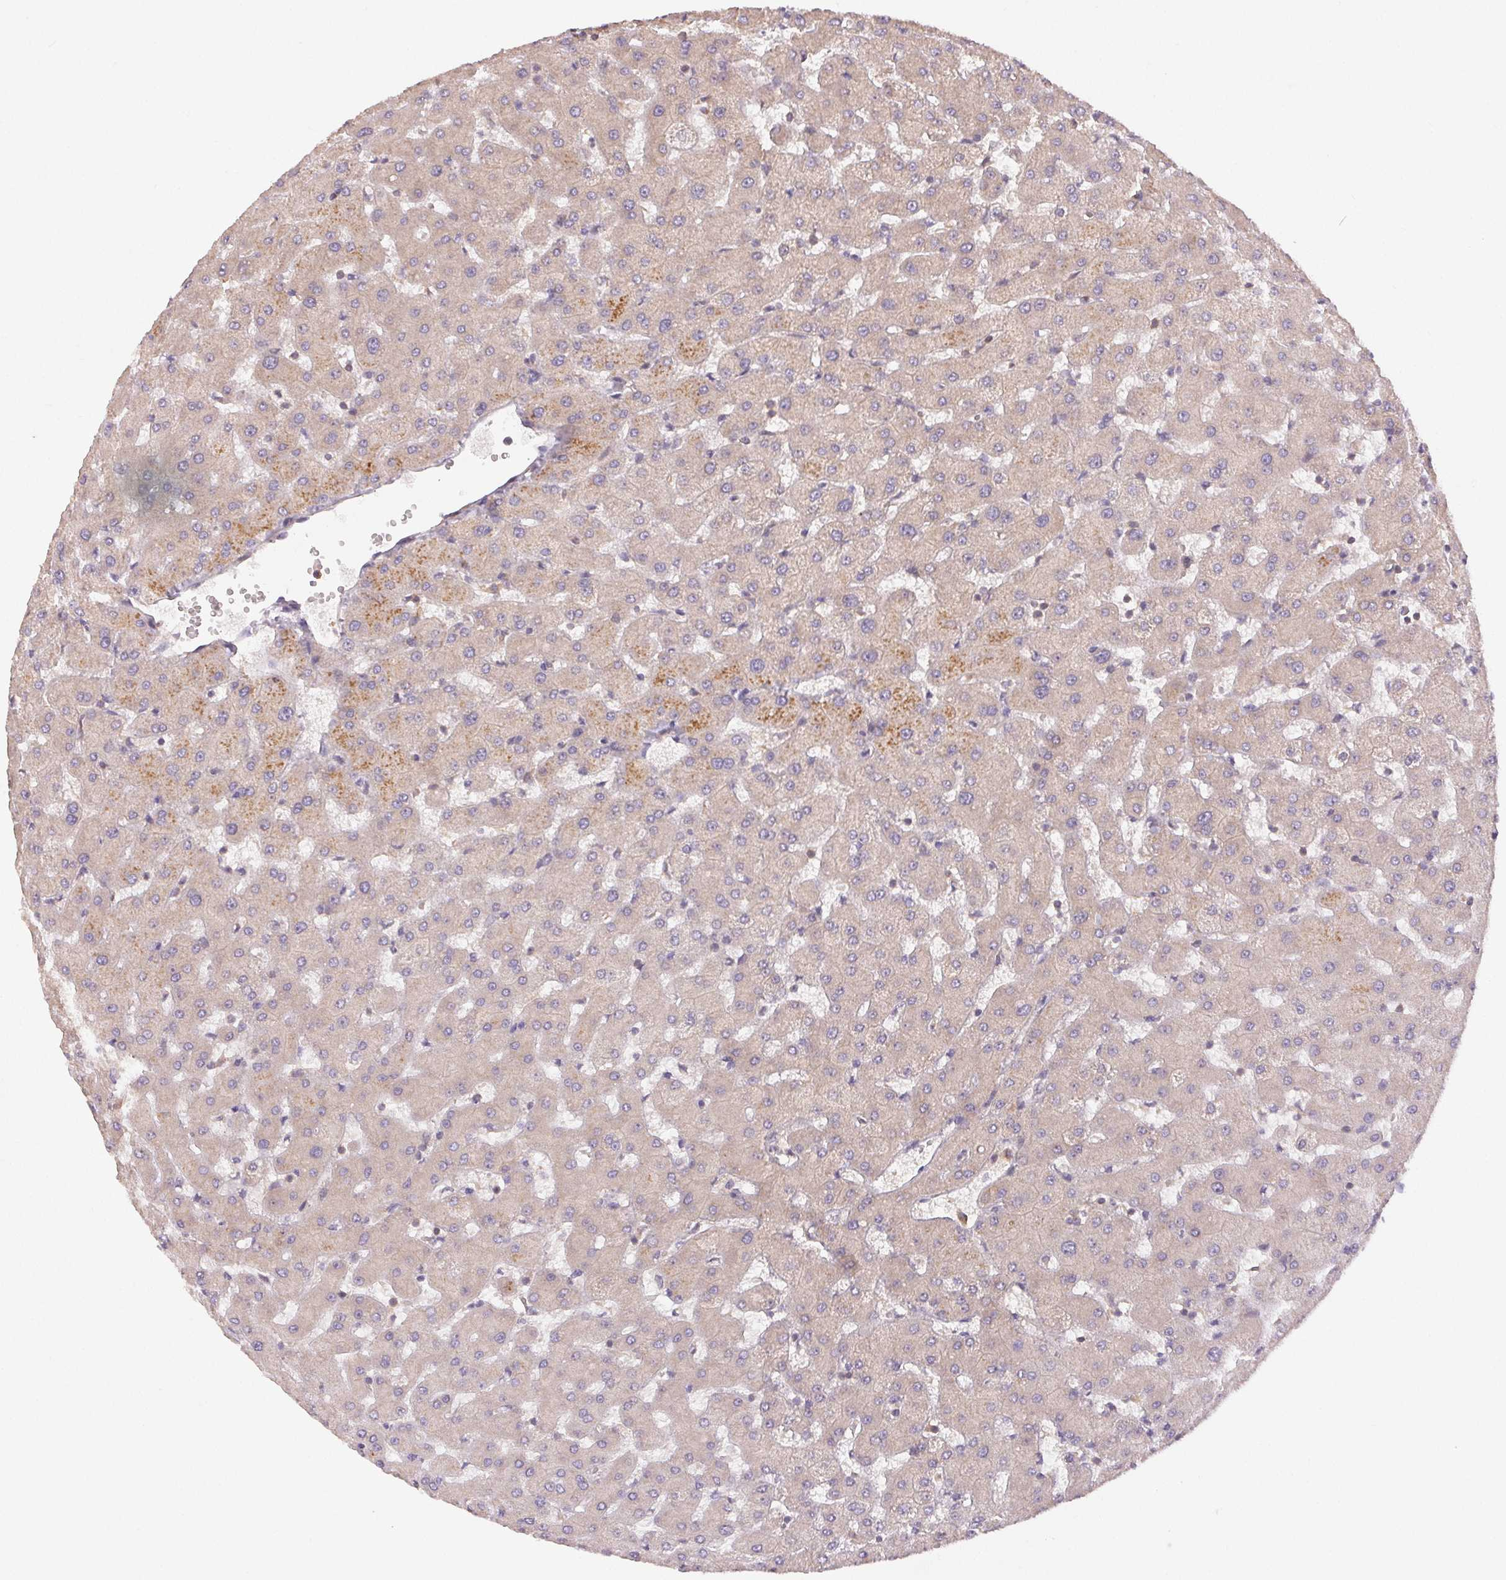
{"staining": {"intensity": "strong", "quantity": ">75%", "location": "cytoplasmic/membranous"}, "tissue": "liver", "cell_type": "Cholangiocytes", "image_type": "normal", "snomed": [{"axis": "morphology", "description": "Normal tissue, NOS"}, {"axis": "topography", "description": "Liver"}], "caption": "This image exhibits IHC staining of benign human liver, with high strong cytoplasmic/membranous staining in about >75% of cholangiocytes.", "gene": "MAPKAPK2", "patient": {"sex": "female", "age": 63}}